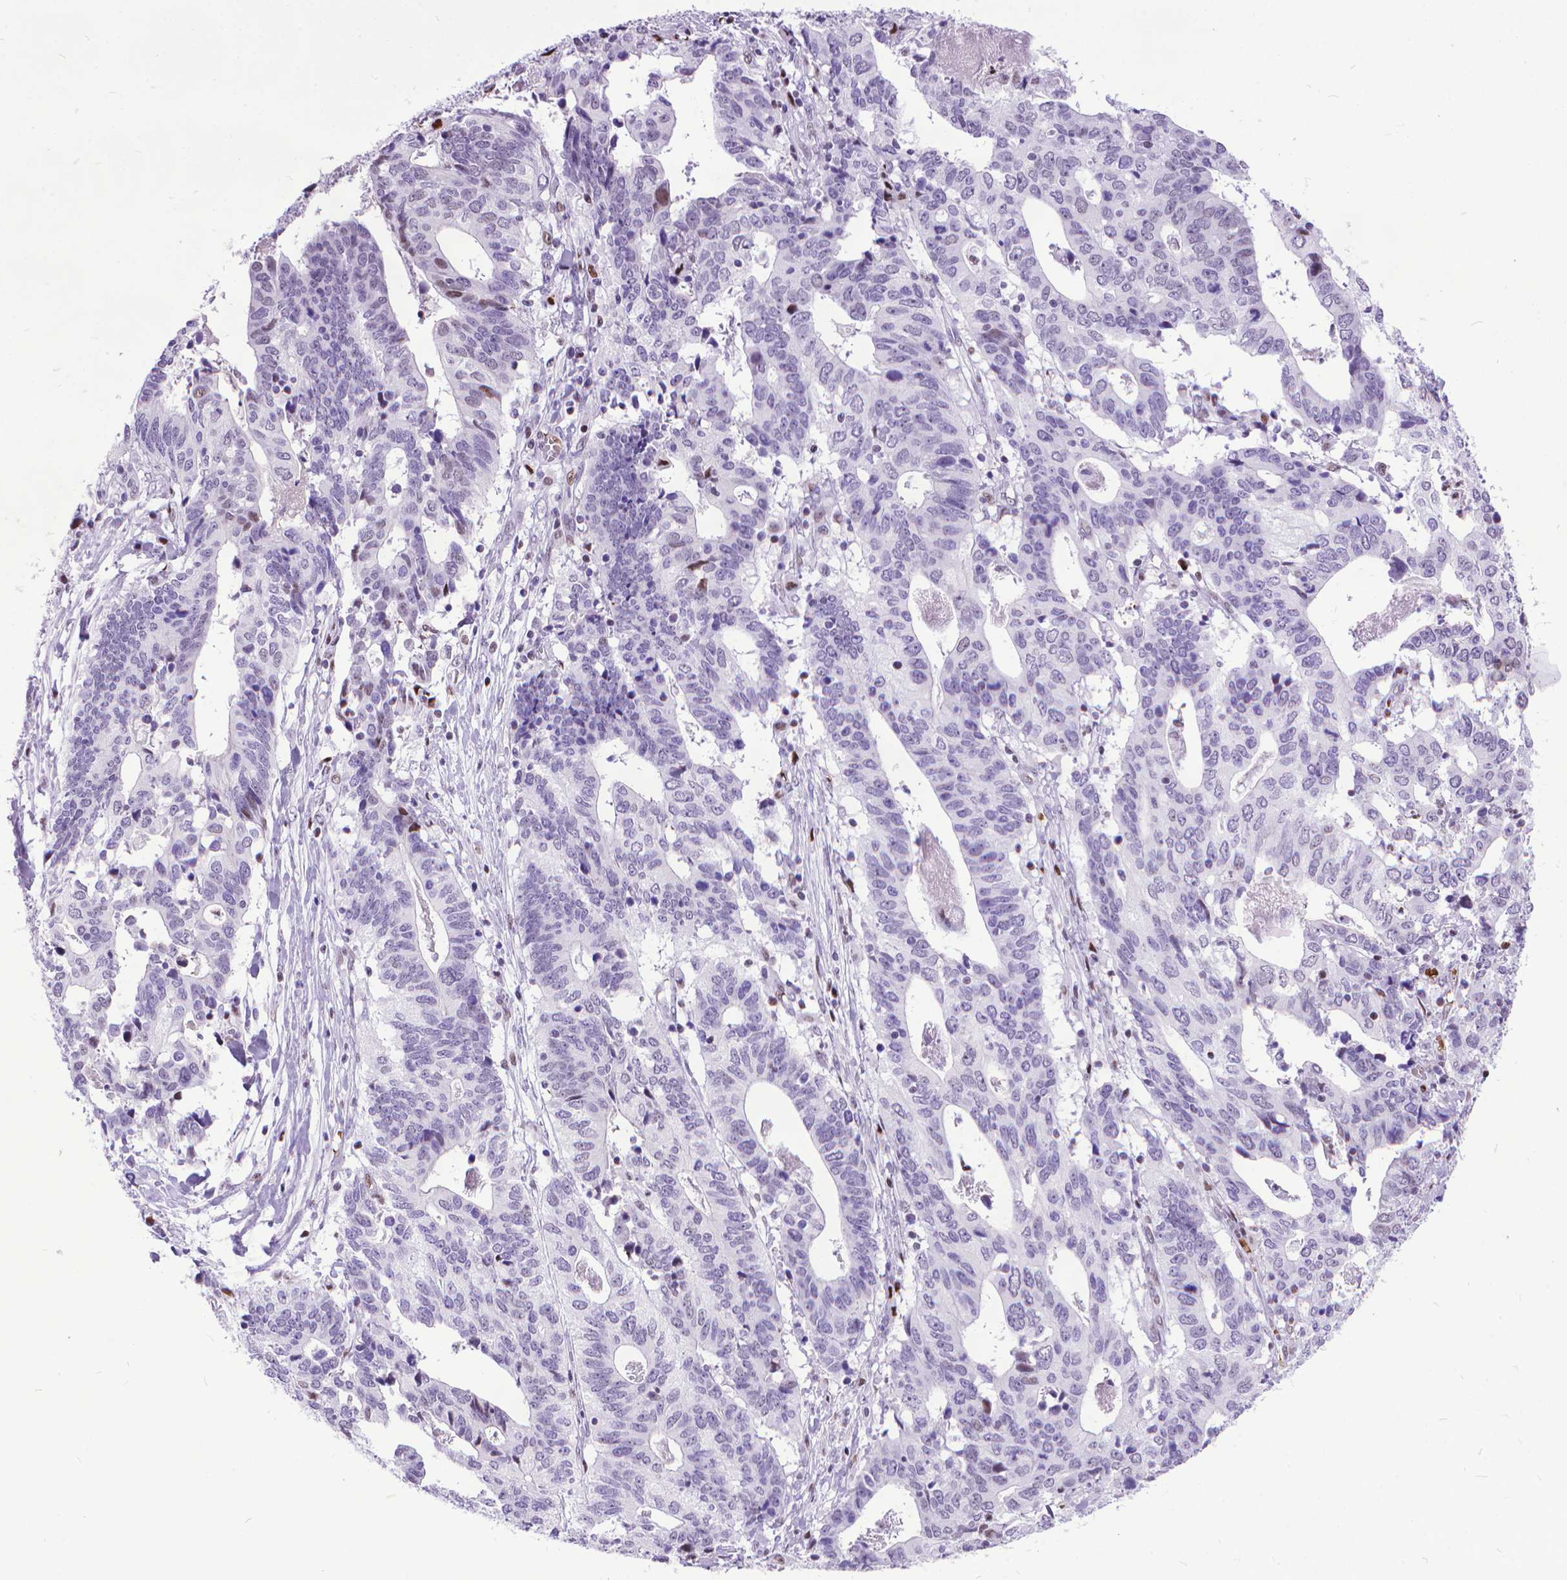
{"staining": {"intensity": "negative", "quantity": "none", "location": "none"}, "tissue": "stomach cancer", "cell_type": "Tumor cells", "image_type": "cancer", "snomed": [{"axis": "morphology", "description": "Adenocarcinoma, NOS"}, {"axis": "topography", "description": "Stomach, upper"}], "caption": "IHC micrograph of stomach adenocarcinoma stained for a protein (brown), which shows no expression in tumor cells.", "gene": "POLE4", "patient": {"sex": "female", "age": 67}}